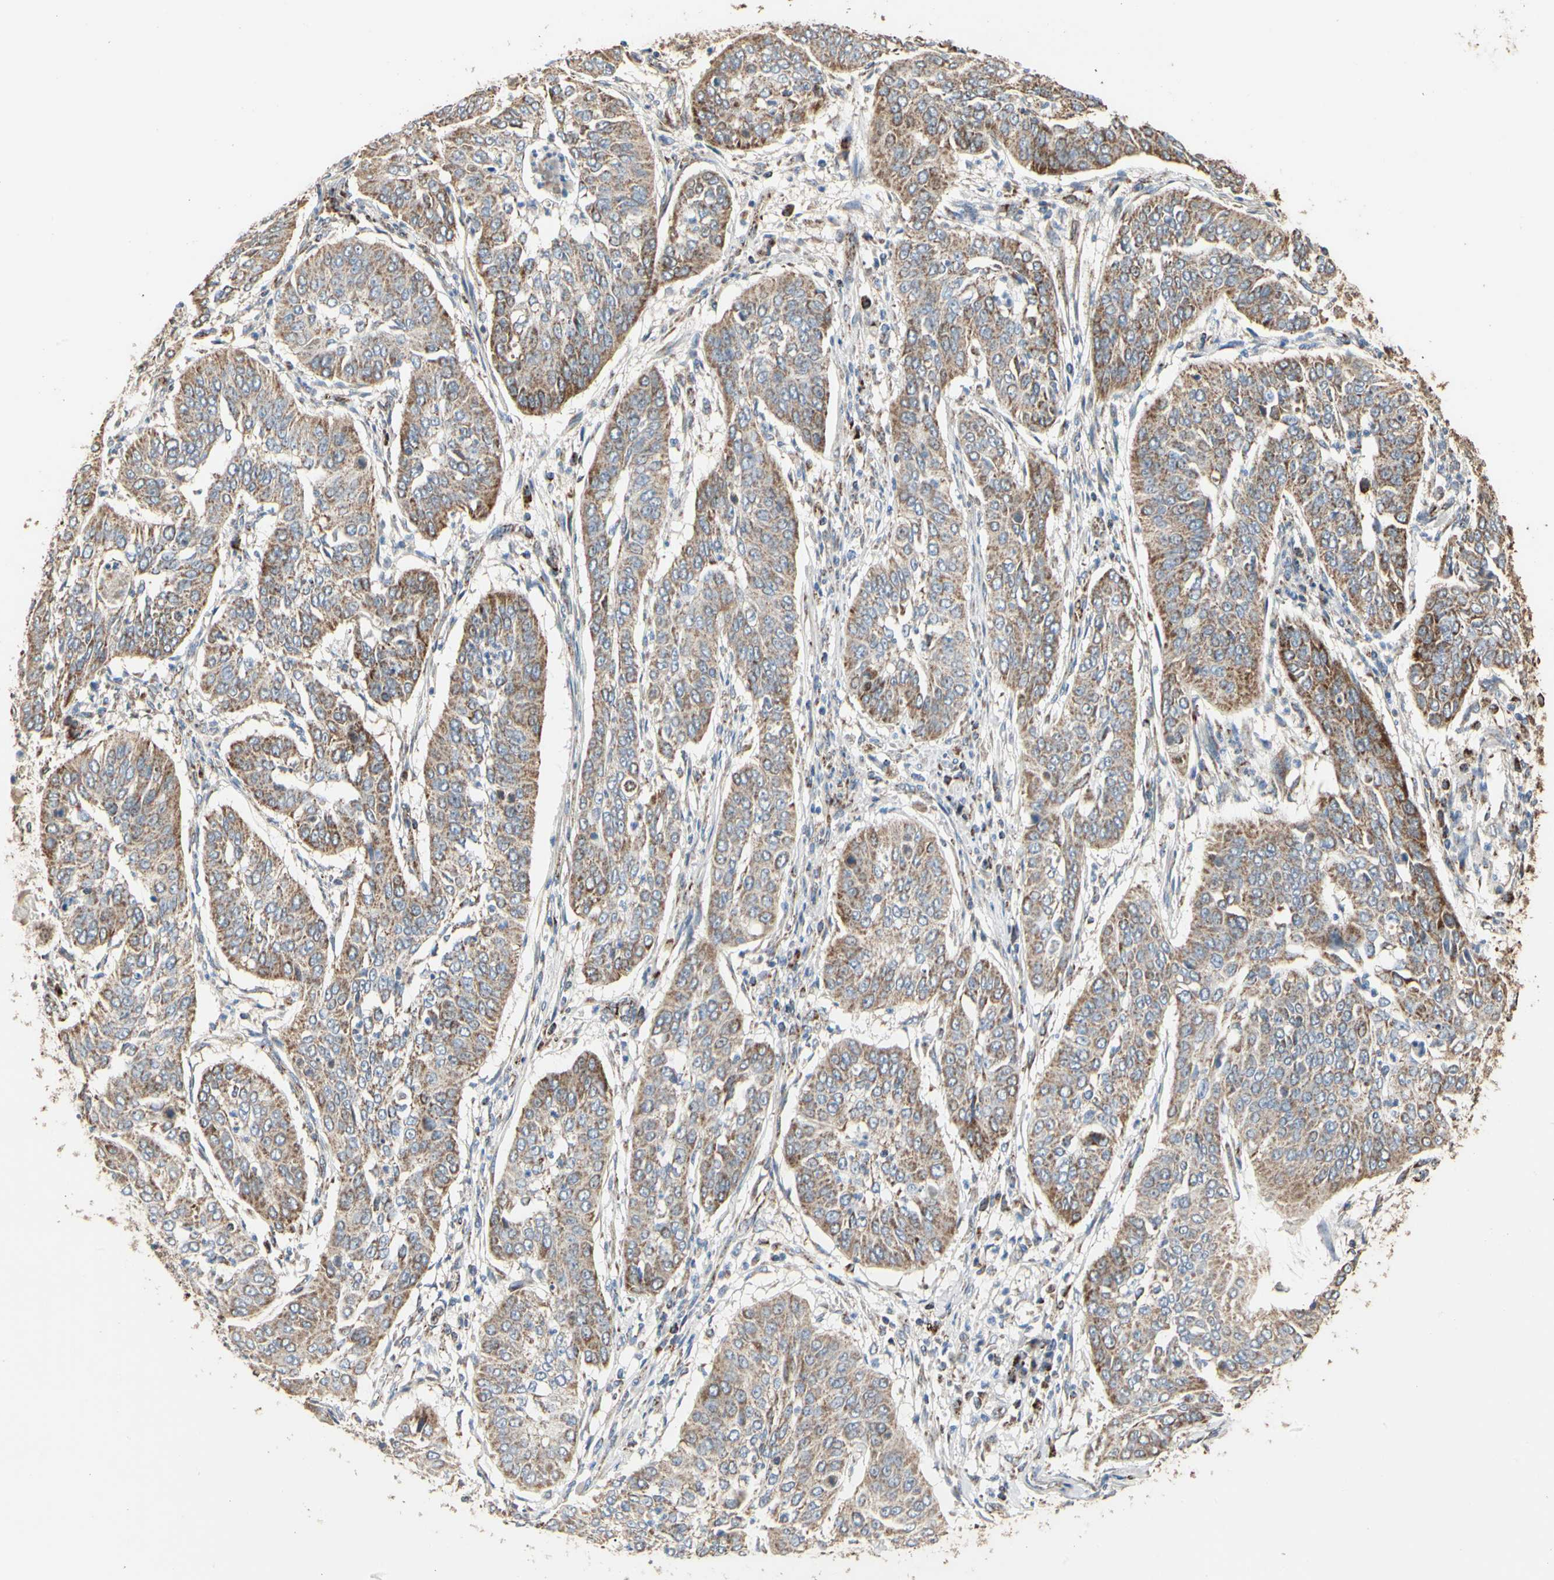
{"staining": {"intensity": "weak", "quantity": ">75%", "location": "cytoplasmic/membranous"}, "tissue": "cervical cancer", "cell_type": "Tumor cells", "image_type": "cancer", "snomed": [{"axis": "morphology", "description": "Squamous cell carcinoma, NOS"}, {"axis": "topography", "description": "Cervix"}], "caption": "Immunohistochemical staining of squamous cell carcinoma (cervical) displays low levels of weak cytoplasmic/membranous protein expression in approximately >75% of tumor cells. The protein of interest is shown in brown color, while the nuclei are stained blue.", "gene": "TUBA1A", "patient": {"sex": "female", "age": 39}}